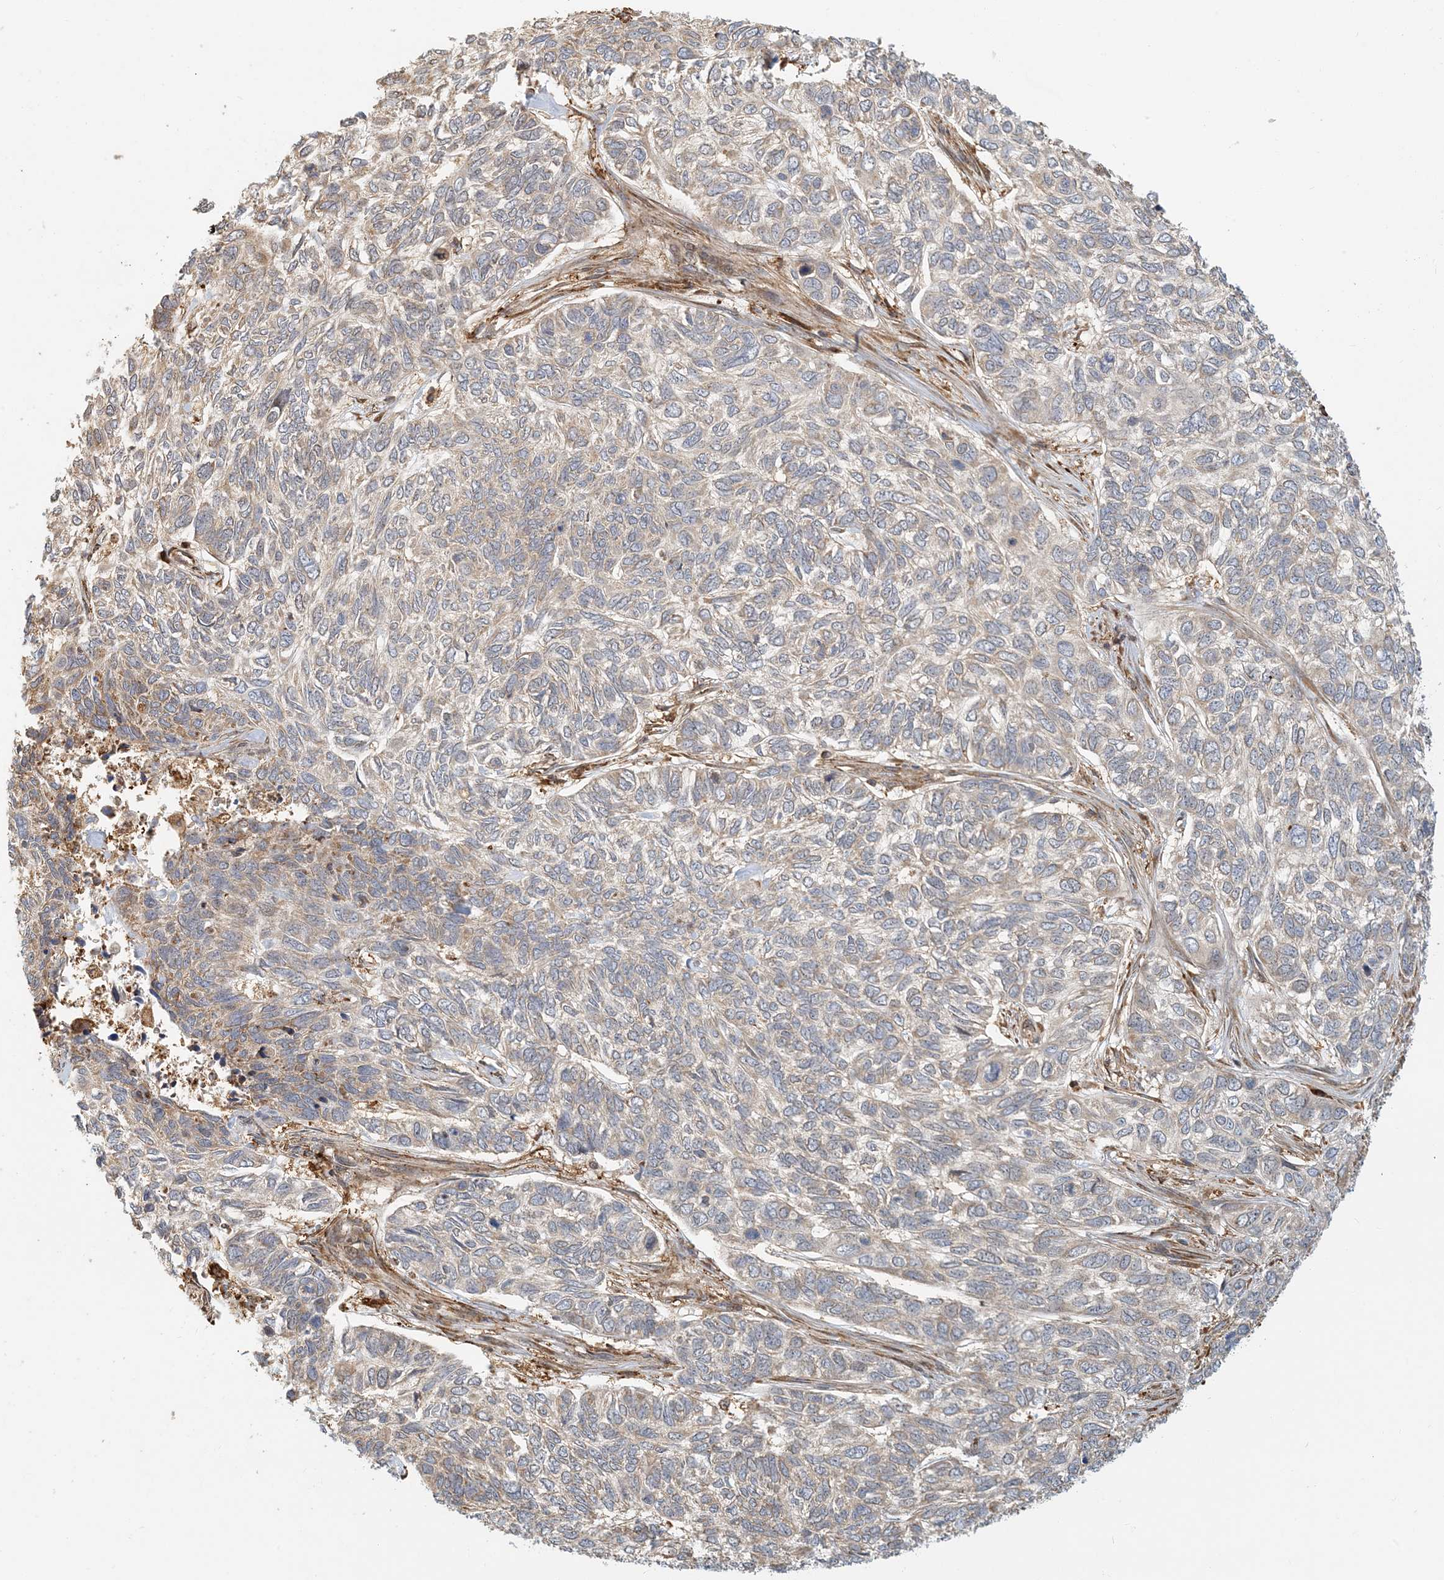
{"staining": {"intensity": "weak", "quantity": "<25%", "location": "cytoplasmic/membranous"}, "tissue": "skin cancer", "cell_type": "Tumor cells", "image_type": "cancer", "snomed": [{"axis": "morphology", "description": "Basal cell carcinoma"}, {"axis": "topography", "description": "Skin"}], "caption": "Human skin basal cell carcinoma stained for a protein using immunohistochemistry (IHC) reveals no positivity in tumor cells.", "gene": "HNMT", "patient": {"sex": "female", "age": 65}}